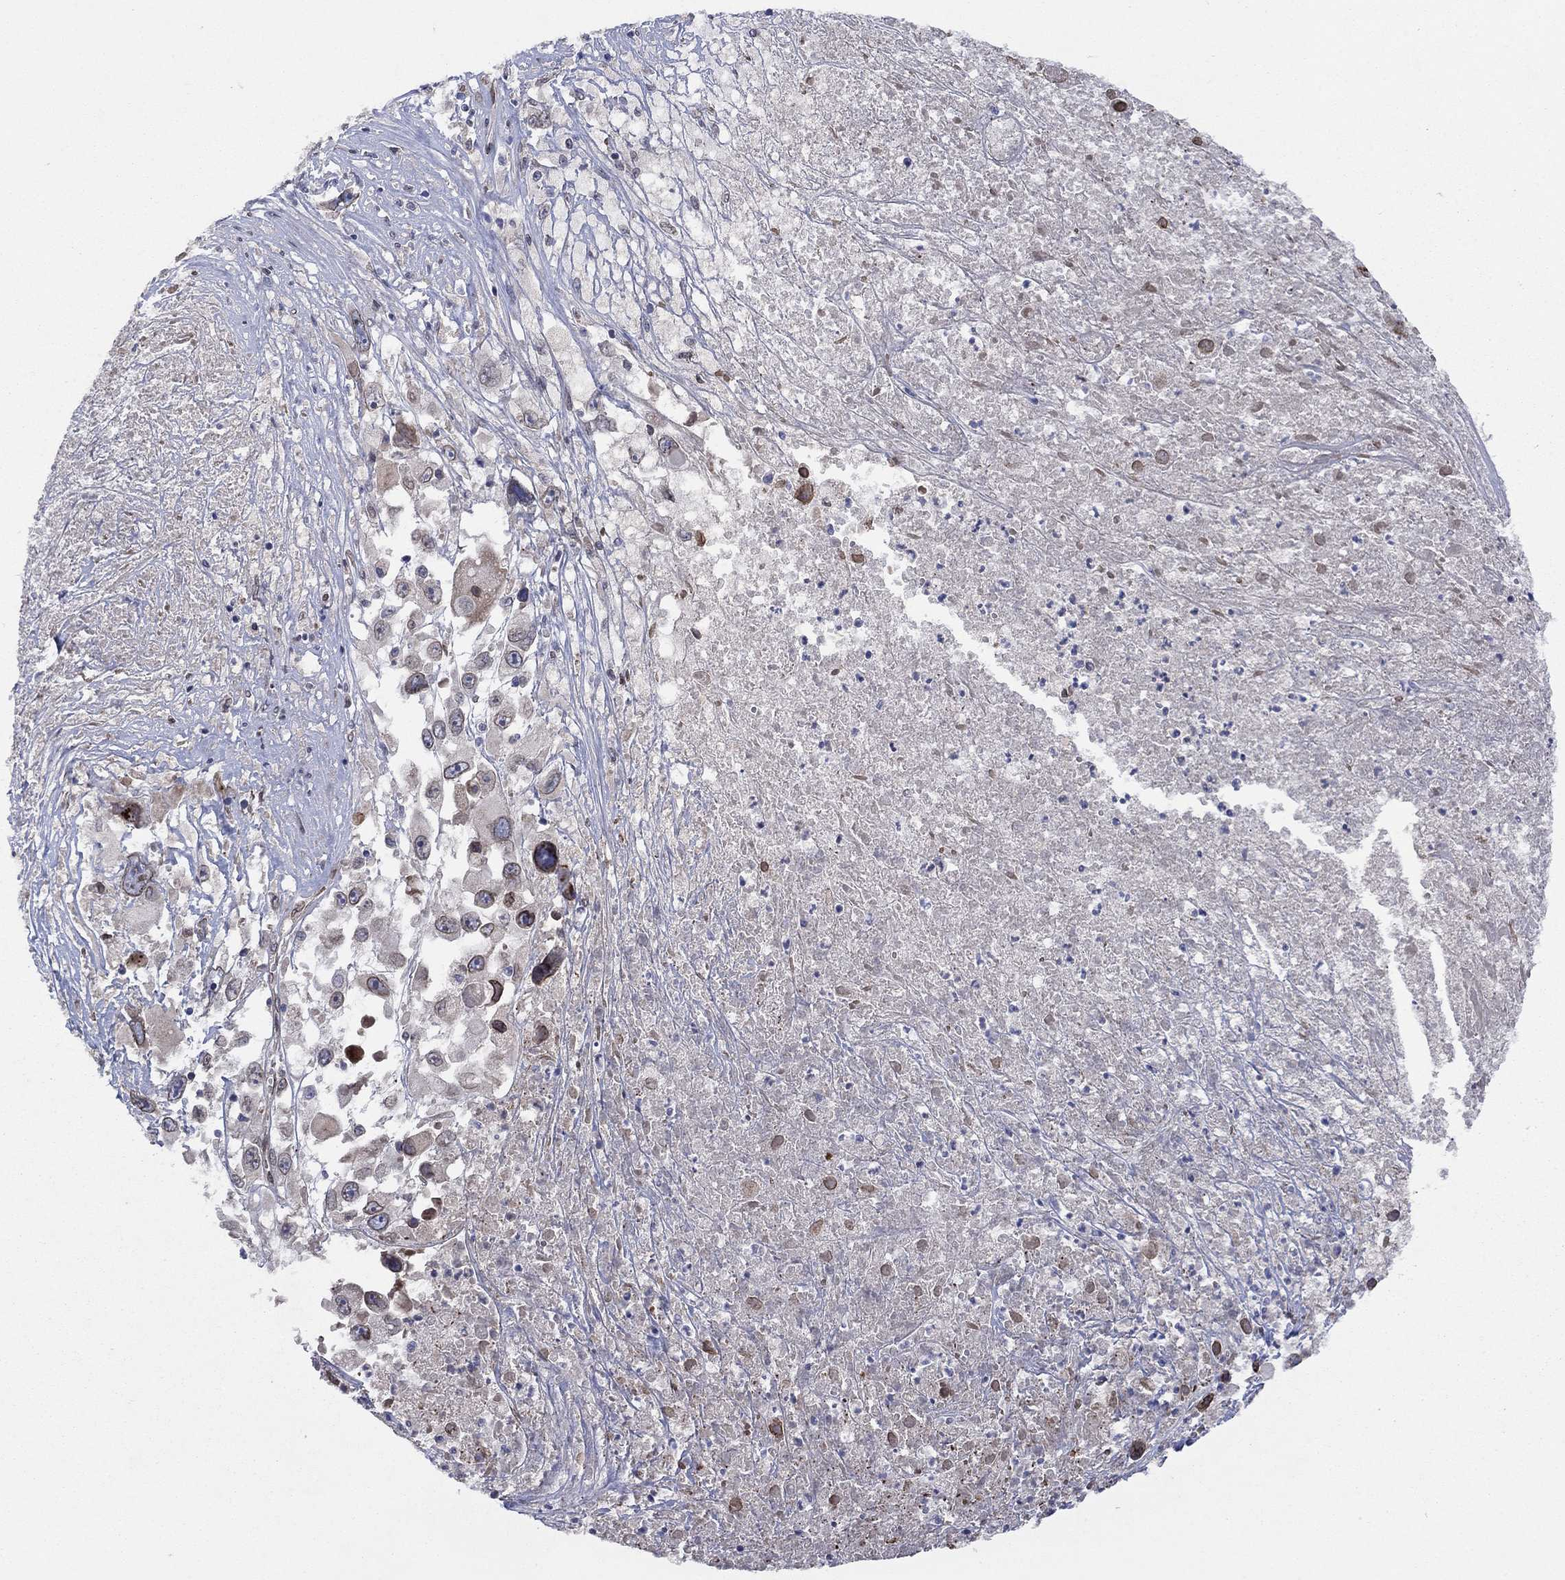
{"staining": {"intensity": "moderate", "quantity": "<25%", "location": "cytoplasmic/membranous"}, "tissue": "melanoma", "cell_type": "Tumor cells", "image_type": "cancer", "snomed": [{"axis": "morphology", "description": "Malignant melanoma, Metastatic site"}, {"axis": "topography", "description": "Lymph node"}], "caption": "Immunohistochemistry (IHC) (DAB (3,3'-diaminobenzidine)) staining of human melanoma demonstrates moderate cytoplasmic/membranous protein expression in about <25% of tumor cells.", "gene": "EMC9", "patient": {"sex": "male", "age": 50}}